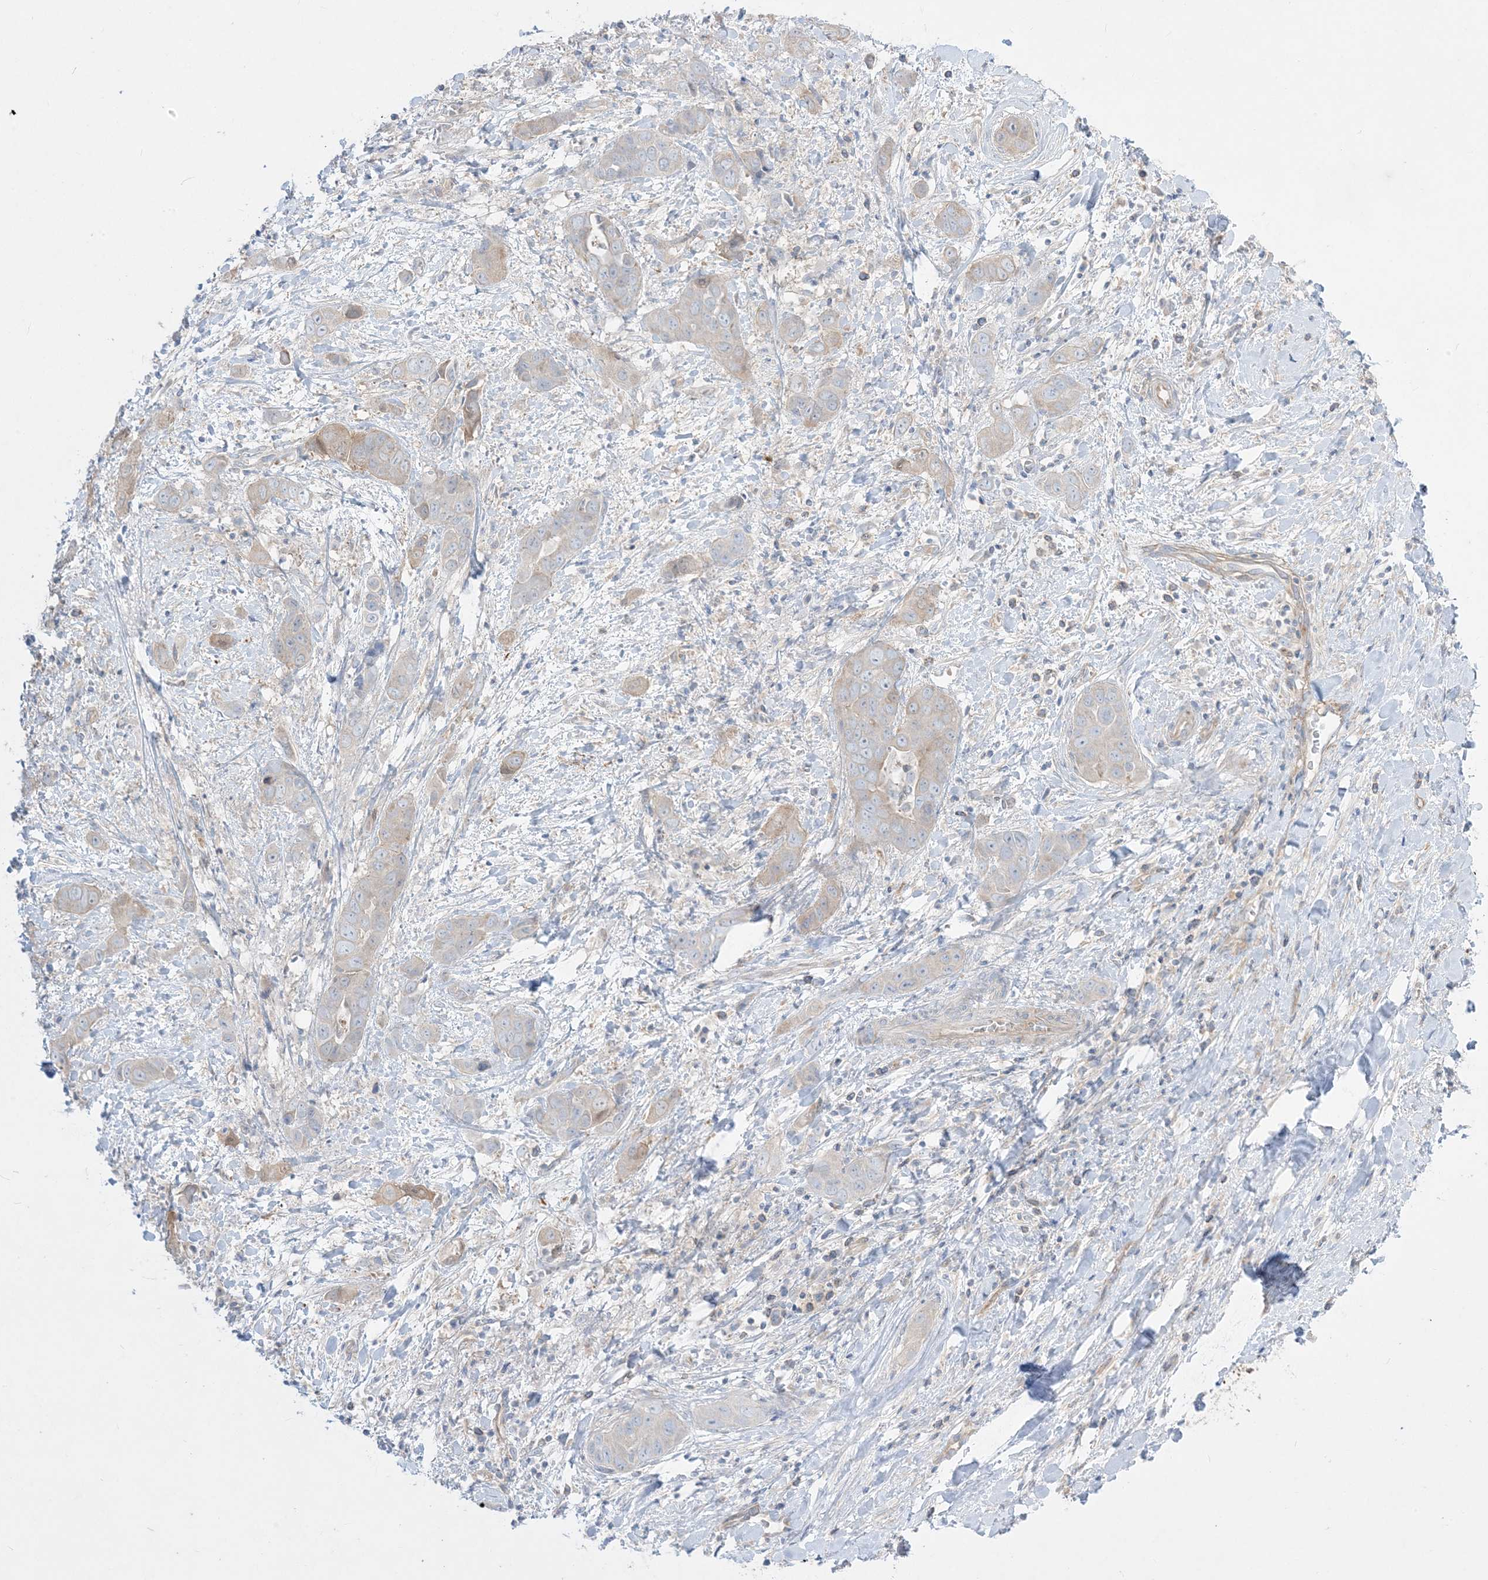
{"staining": {"intensity": "moderate", "quantity": "<25%", "location": "cytoplasmic/membranous"}, "tissue": "liver cancer", "cell_type": "Tumor cells", "image_type": "cancer", "snomed": [{"axis": "morphology", "description": "Cholangiocarcinoma"}, {"axis": "topography", "description": "Liver"}], "caption": "Protein expression analysis of human liver cancer (cholangiocarcinoma) reveals moderate cytoplasmic/membranous expression in approximately <25% of tumor cells. Immunohistochemistry stains the protein in brown and the nuclei are stained blue.", "gene": "ARHGEF9", "patient": {"sex": "female", "age": 52}}